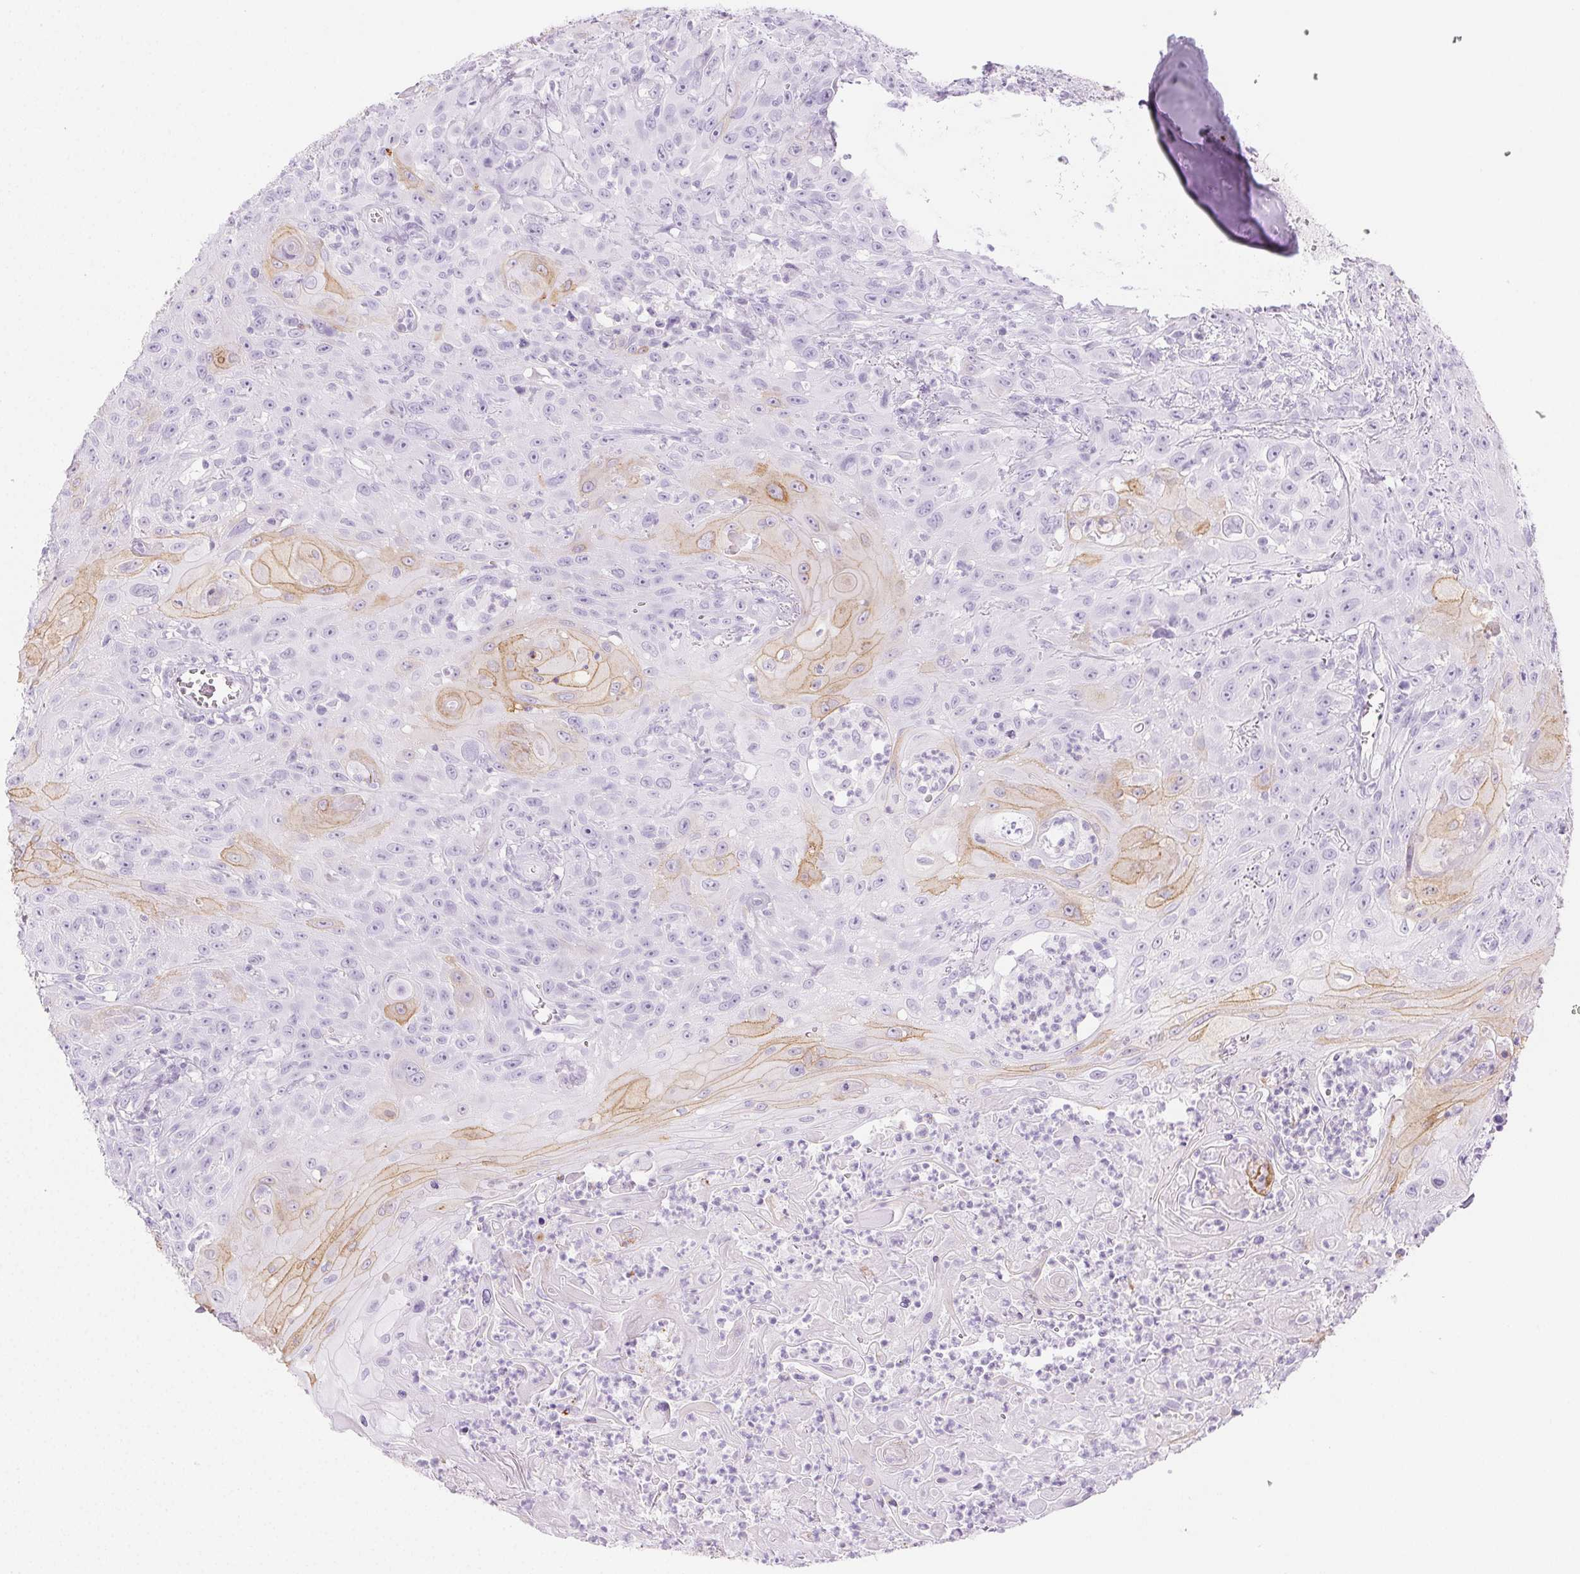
{"staining": {"intensity": "weak", "quantity": "<25%", "location": "cytoplasmic/membranous"}, "tissue": "head and neck cancer", "cell_type": "Tumor cells", "image_type": "cancer", "snomed": [{"axis": "morphology", "description": "Squamous cell carcinoma, NOS"}, {"axis": "topography", "description": "Skin"}, {"axis": "topography", "description": "Head-Neck"}], "caption": "Squamous cell carcinoma (head and neck) was stained to show a protein in brown. There is no significant positivity in tumor cells.", "gene": "PI3", "patient": {"sex": "male", "age": 80}}